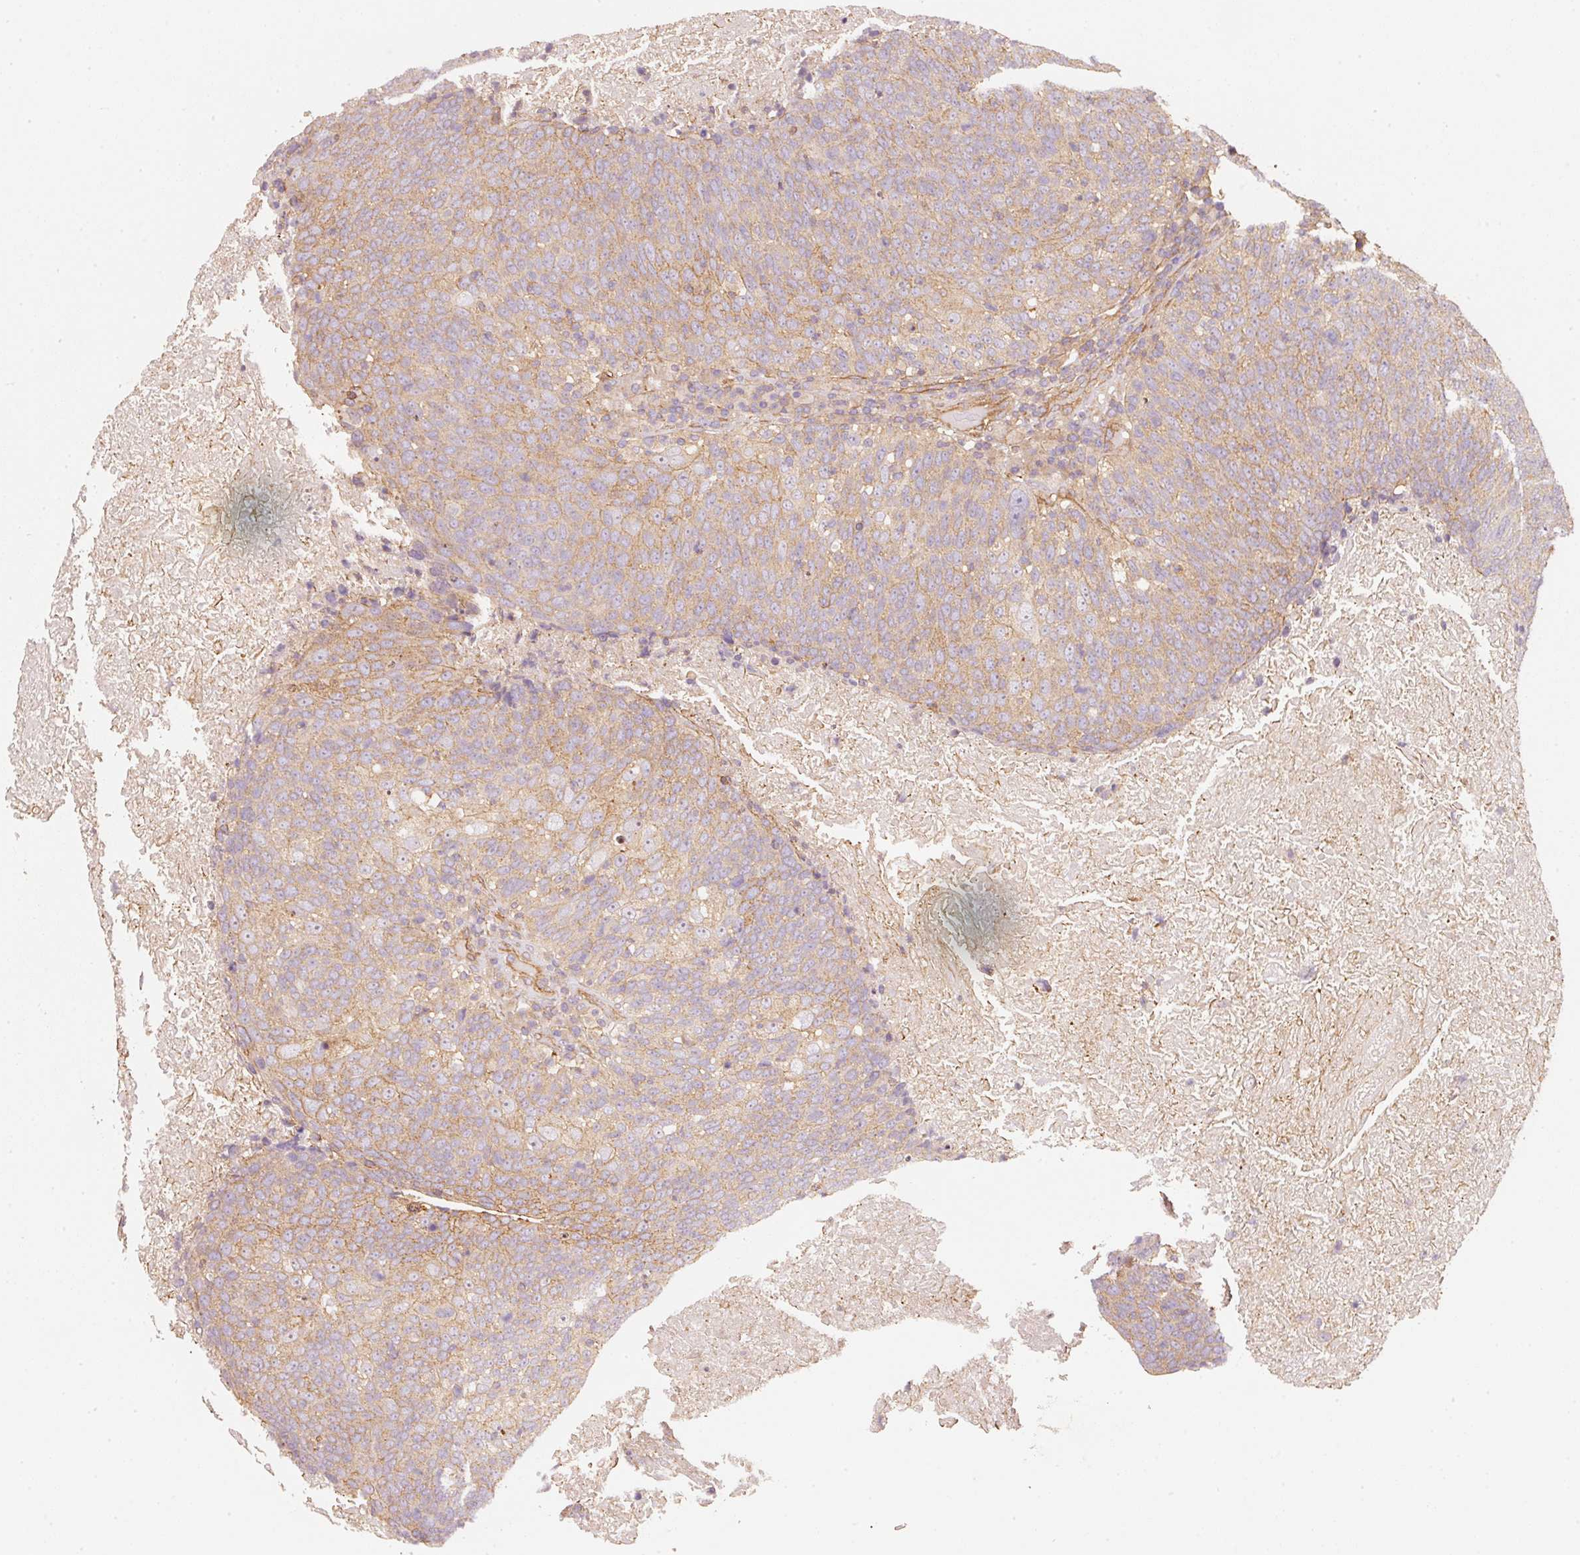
{"staining": {"intensity": "weak", "quantity": ">75%", "location": "cytoplasmic/membranous"}, "tissue": "head and neck cancer", "cell_type": "Tumor cells", "image_type": "cancer", "snomed": [{"axis": "morphology", "description": "Squamous cell carcinoma, NOS"}, {"axis": "morphology", "description": "Squamous cell carcinoma, metastatic, NOS"}, {"axis": "topography", "description": "Lymph node"}, {"axis": "topography", "description": "Head-Neck"}], "caption": "About >75% of tumor cells in human squamous cell carcinoma (head and neck) exhibit weak cytoplasmic/membranous protein expression as visualized by brown immunohistochemical staining.", "gene": "CEP95", "patient": {"sex": "male", "age": 62}}